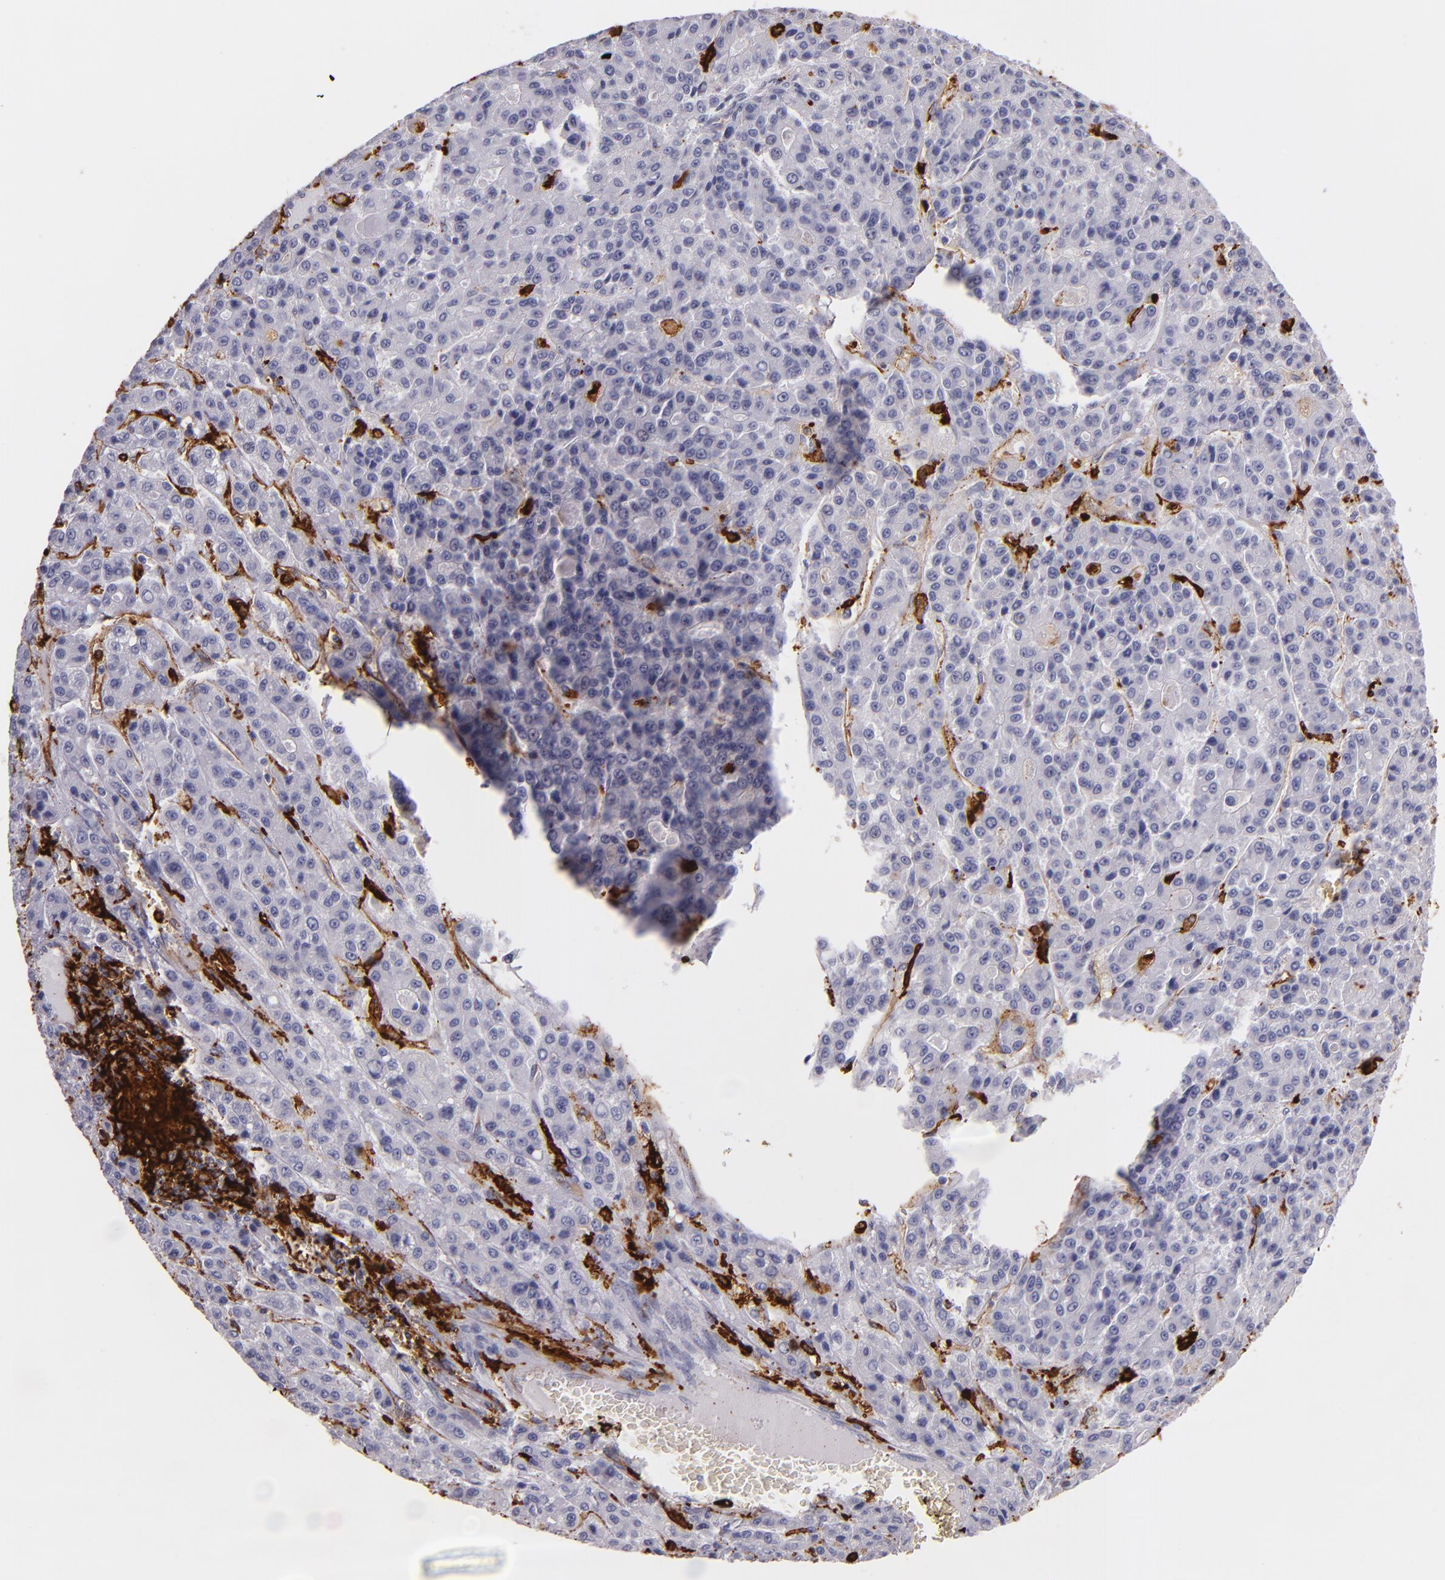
{"staining": {"intensity": "weak", "quantity": "<25%", "location": "cytoplasmic/membranous"}, "tissue": "liver cancer", "cell_type": "Tumor cells", "image_type": "cancer", "snomed": [{"axis": "morphology", "description": "Carcinoma, Hepatocellular, NOS"}, {"axis": "topography", "description": "Liver"}], "caption": "A high-resolution histopathology image shows immunohistochemistry (IHC) staining of hepatocellular carcinoma (liver), which demonstrates no significant staining in tumor cells.", "gene": "HLA-DRA", "patient": {"sex": "male", "age": 70}}